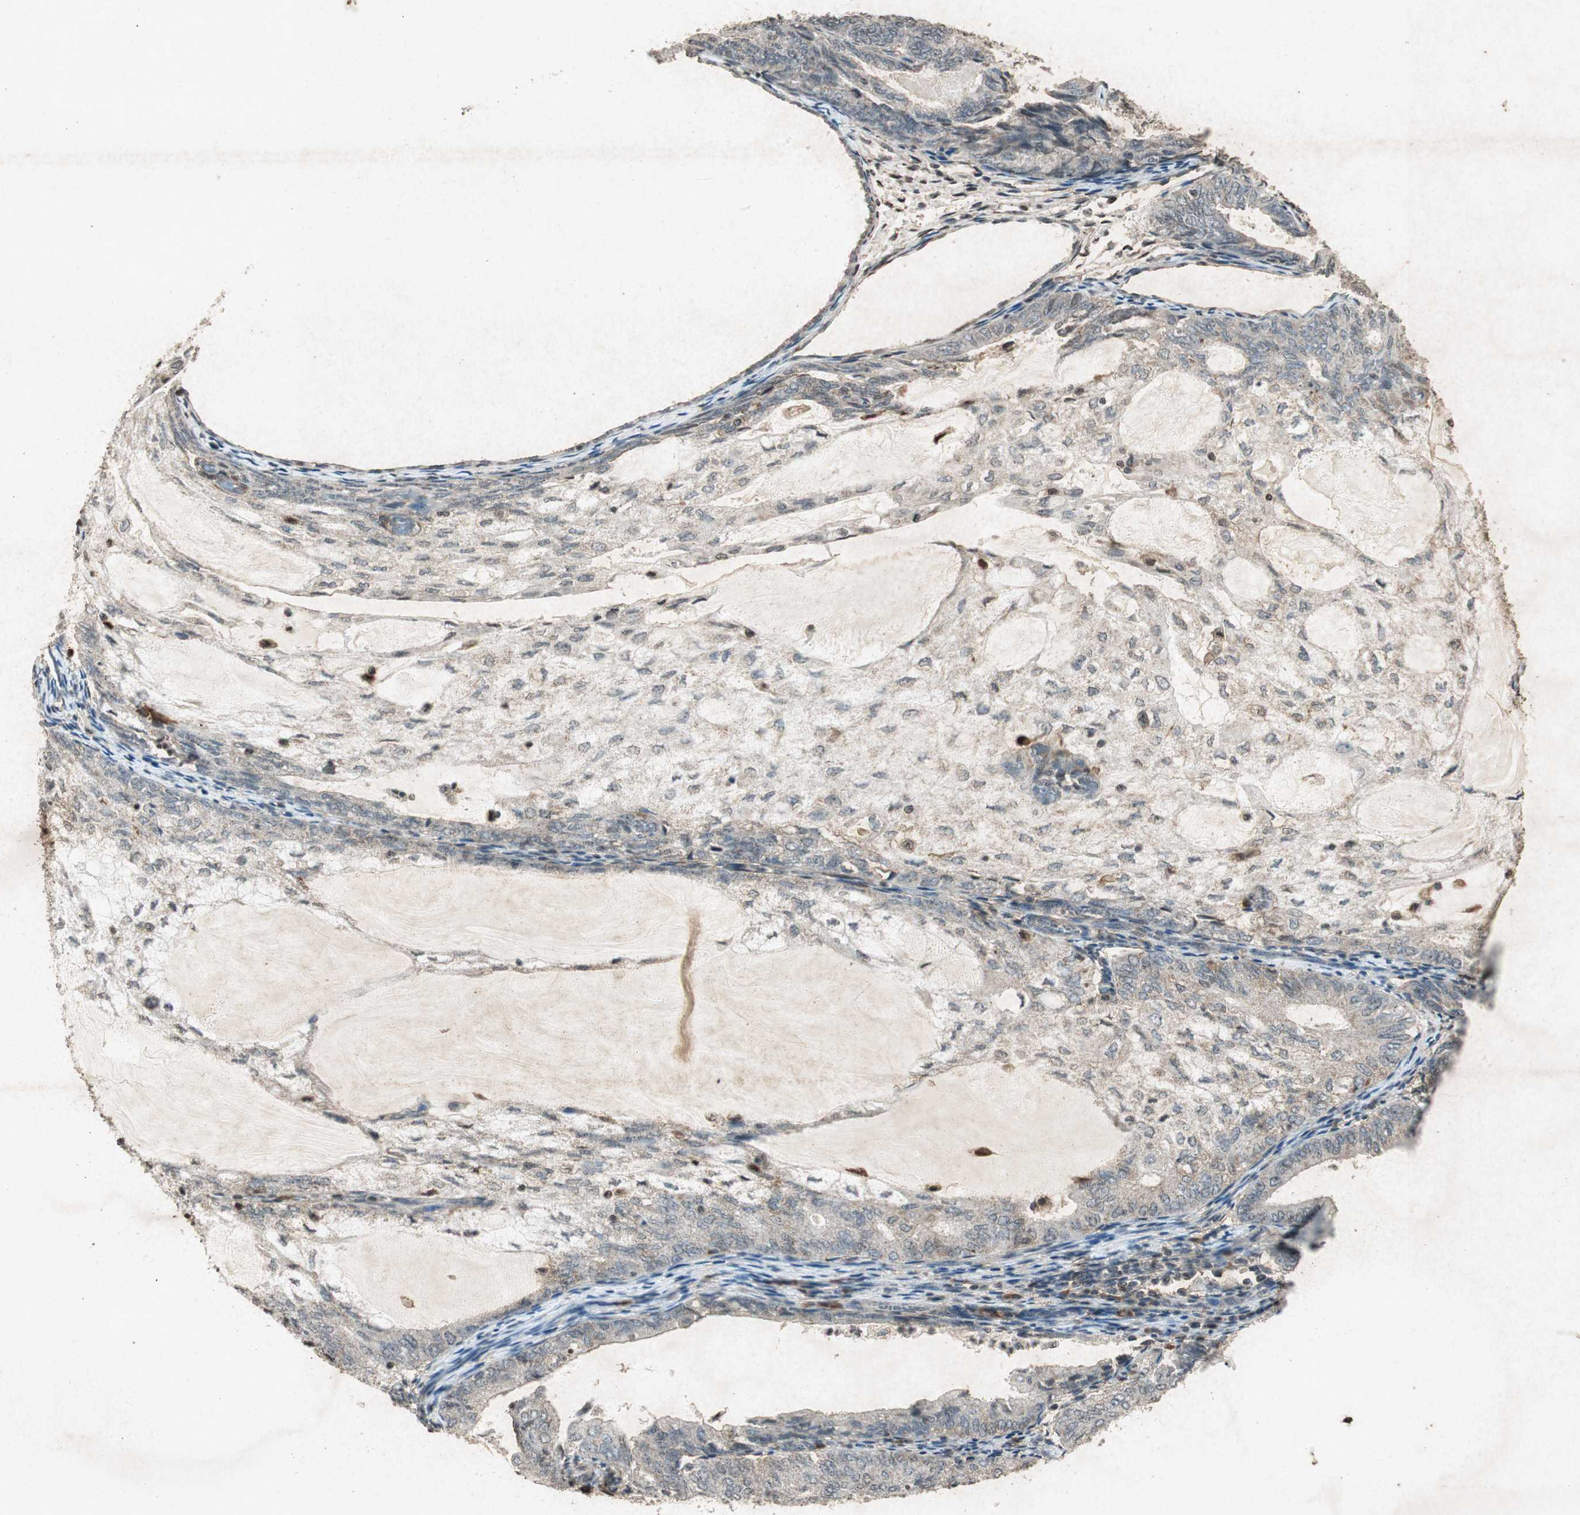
{"staining": {"intensity": "negative", "quantity": "none", "location": "none"}, "tissue": "endometrial cancer", "cell_type": "Tumor cells", "image_type": "cancer", "snomed": [{"axis": "morphology", "description": "Adenocarcinoma, NOS"}, {"axis": "topography", "description": "Endometrium"}], "caption": "The immunohistochemistry histopathology image has no significant expression in tumor cells of endometrial adenocarcinoma tissue.", "gene": "PRKG1", "patient": {"sex": "female", "age": 81}}